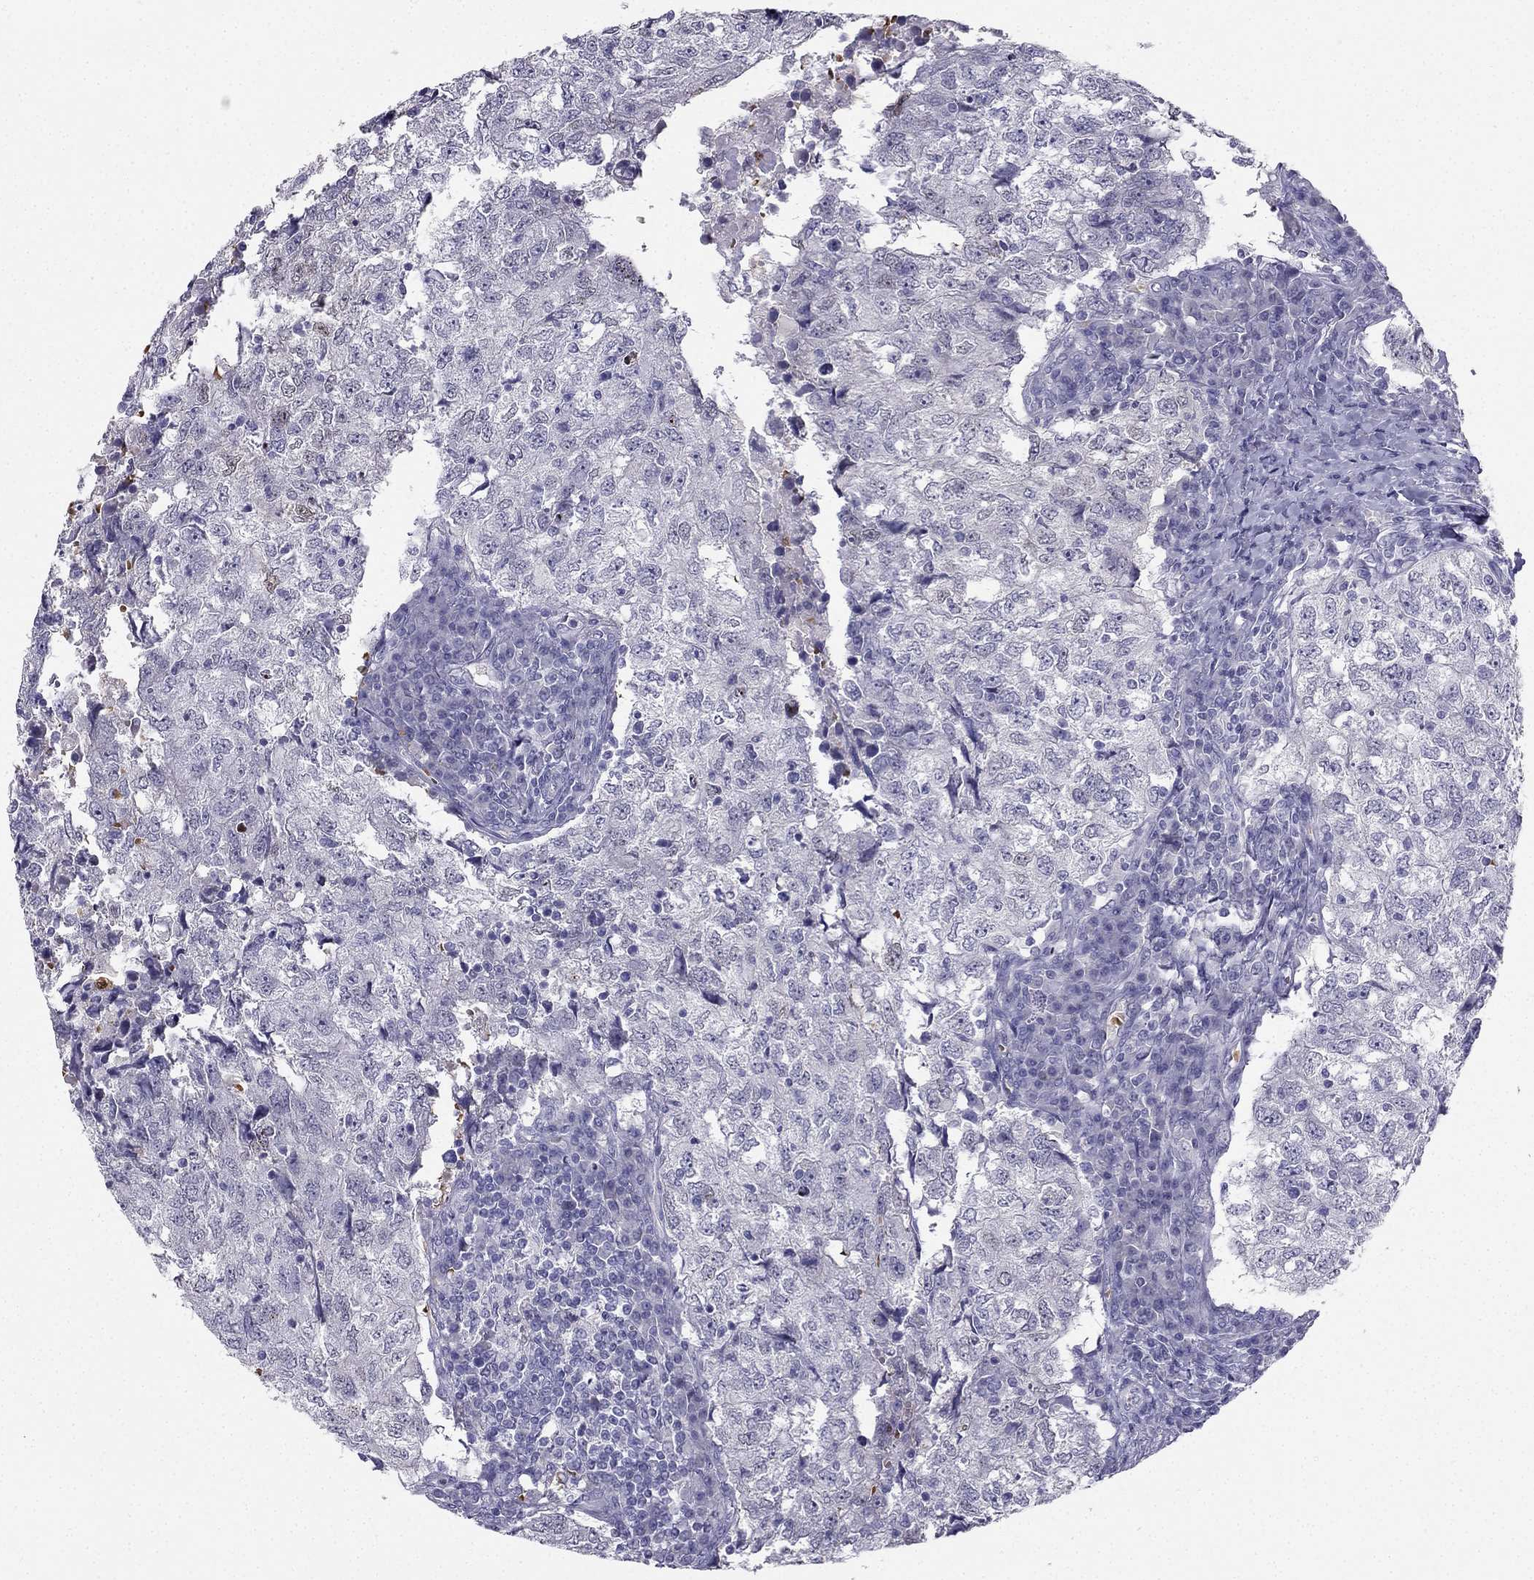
{"staining": {"intensity": "negative", "quantity": "none", "location": "none"}, "tissue": "breast cancer", "cell_type": "Tumor cells", "image_type": "cancer", "snomed": [{"axis": "morphology", "description": "Duct carcinoma"}, {"axis": "topography", "description": "Breast"}], "caption": "High magnification brightfield microscopy of breast cancer stained with DAB (brown) and counterstained with hematoxylin (blue): tumor cells show no significant positivity.", "gene": "RSPH14", "patient": {"sex": "female", "age": 30}}